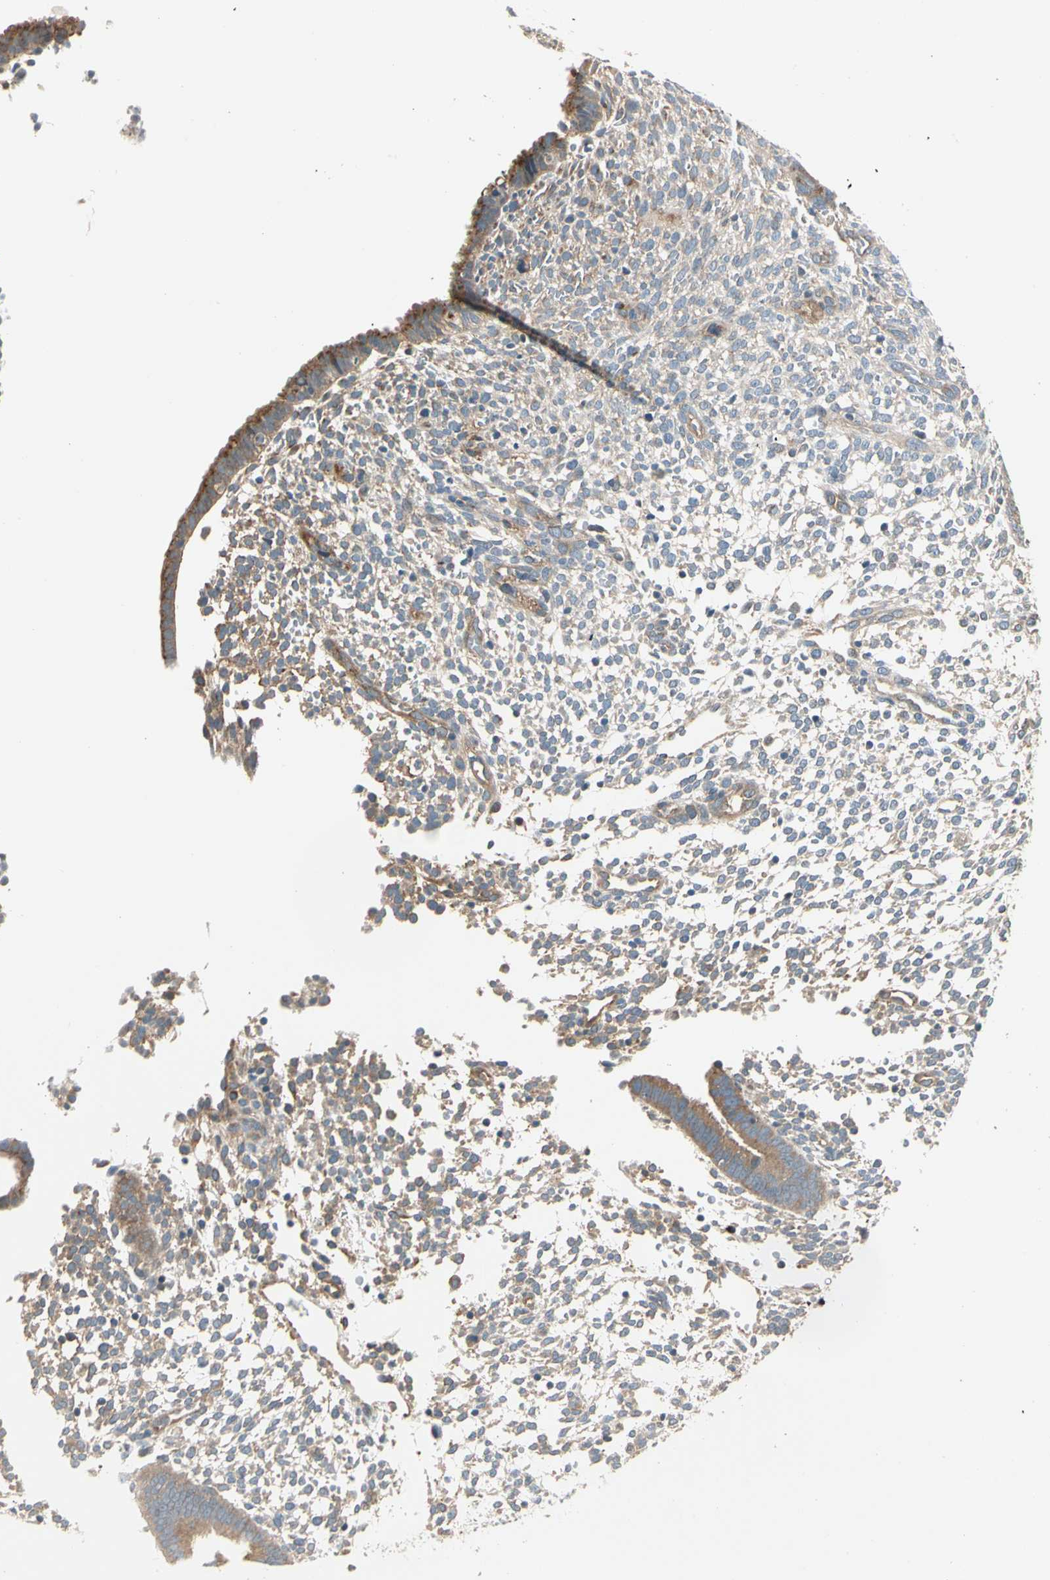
{"staining": {"intensity": "moderate", "quantity": "25%-75%", "location": "cytoplasmic/membranous"}, "tissue": "endometrium", "cell_type": "Cells in endometrial stroma", "image_type": "normal", "snomed": [{"axis": "morphology", "description": "Normal tissue, NOS"}, {"axis": "topography", "description": "Endometrium"}], "caption": "Moderate cytoplasmic/membranous protein staining is appreciated in approximately 25%-75% of cells in endometrial stroma in endometrium.", "gene": "ROCK2", "patient": {"sex": "female", "age": 35}}